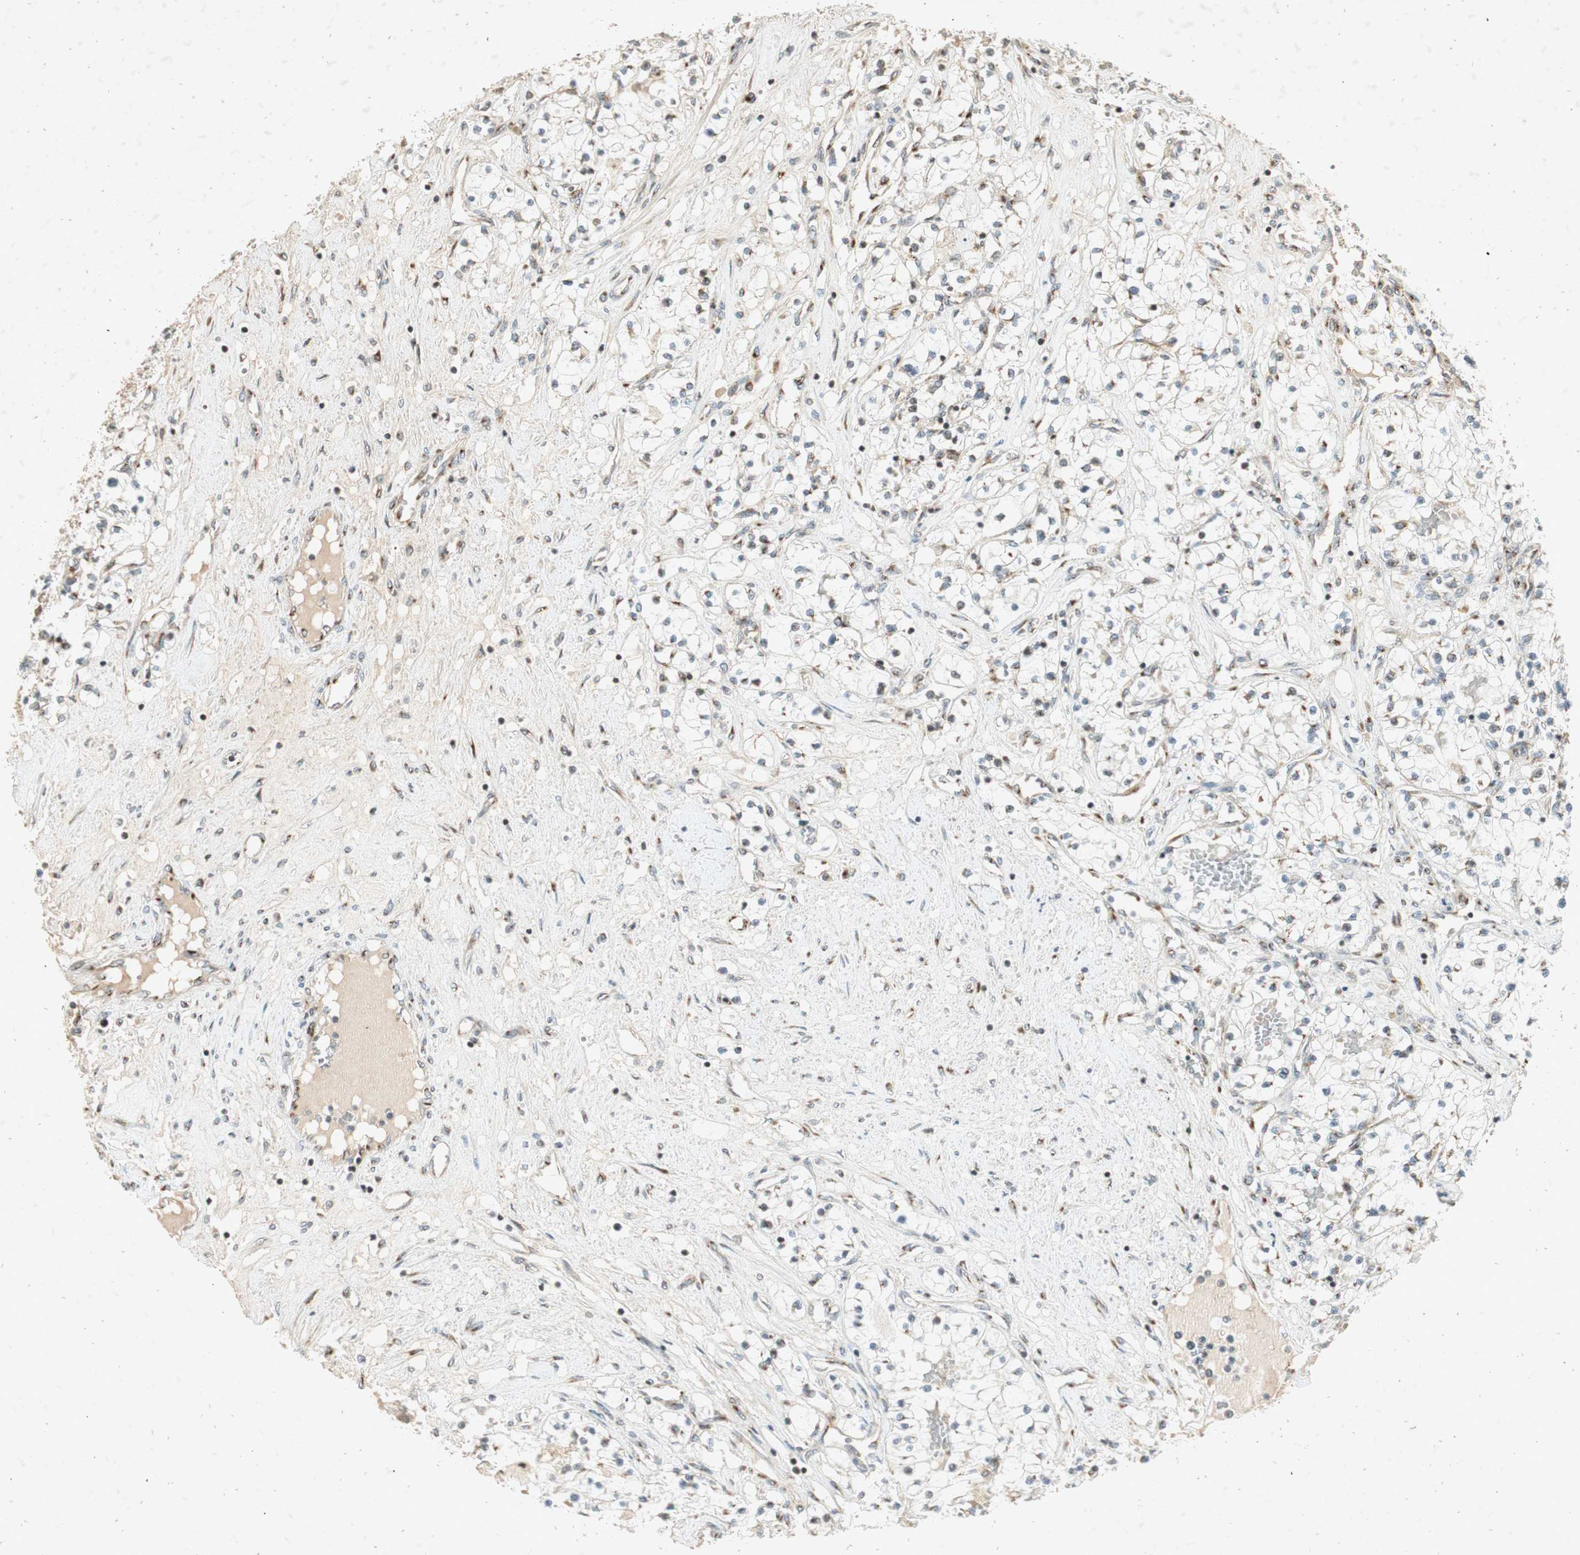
{"staining": {"intensity": "weak", "quantity": "<25%", "location": "cytoplasmic/membranous"}, "tissue": "renal cancer", "cell_type": "Tumor cells", "image_type": "cancer", "snomed": [{"axis": "morphology", "description": "Adenocarcinoma, NOS"}, {"axis": "topography", "description": "Kidney"}], "caption": "This micrograph is of renal cancer (adenocarcinoma) stained with immunohistochemistry (IHC) to label a protein in brown with the nuclei are counter-stained blue. There is no staining in tumor cells.", "gene": "NEO1", "patient": {"sex": "male", "age": 68}}